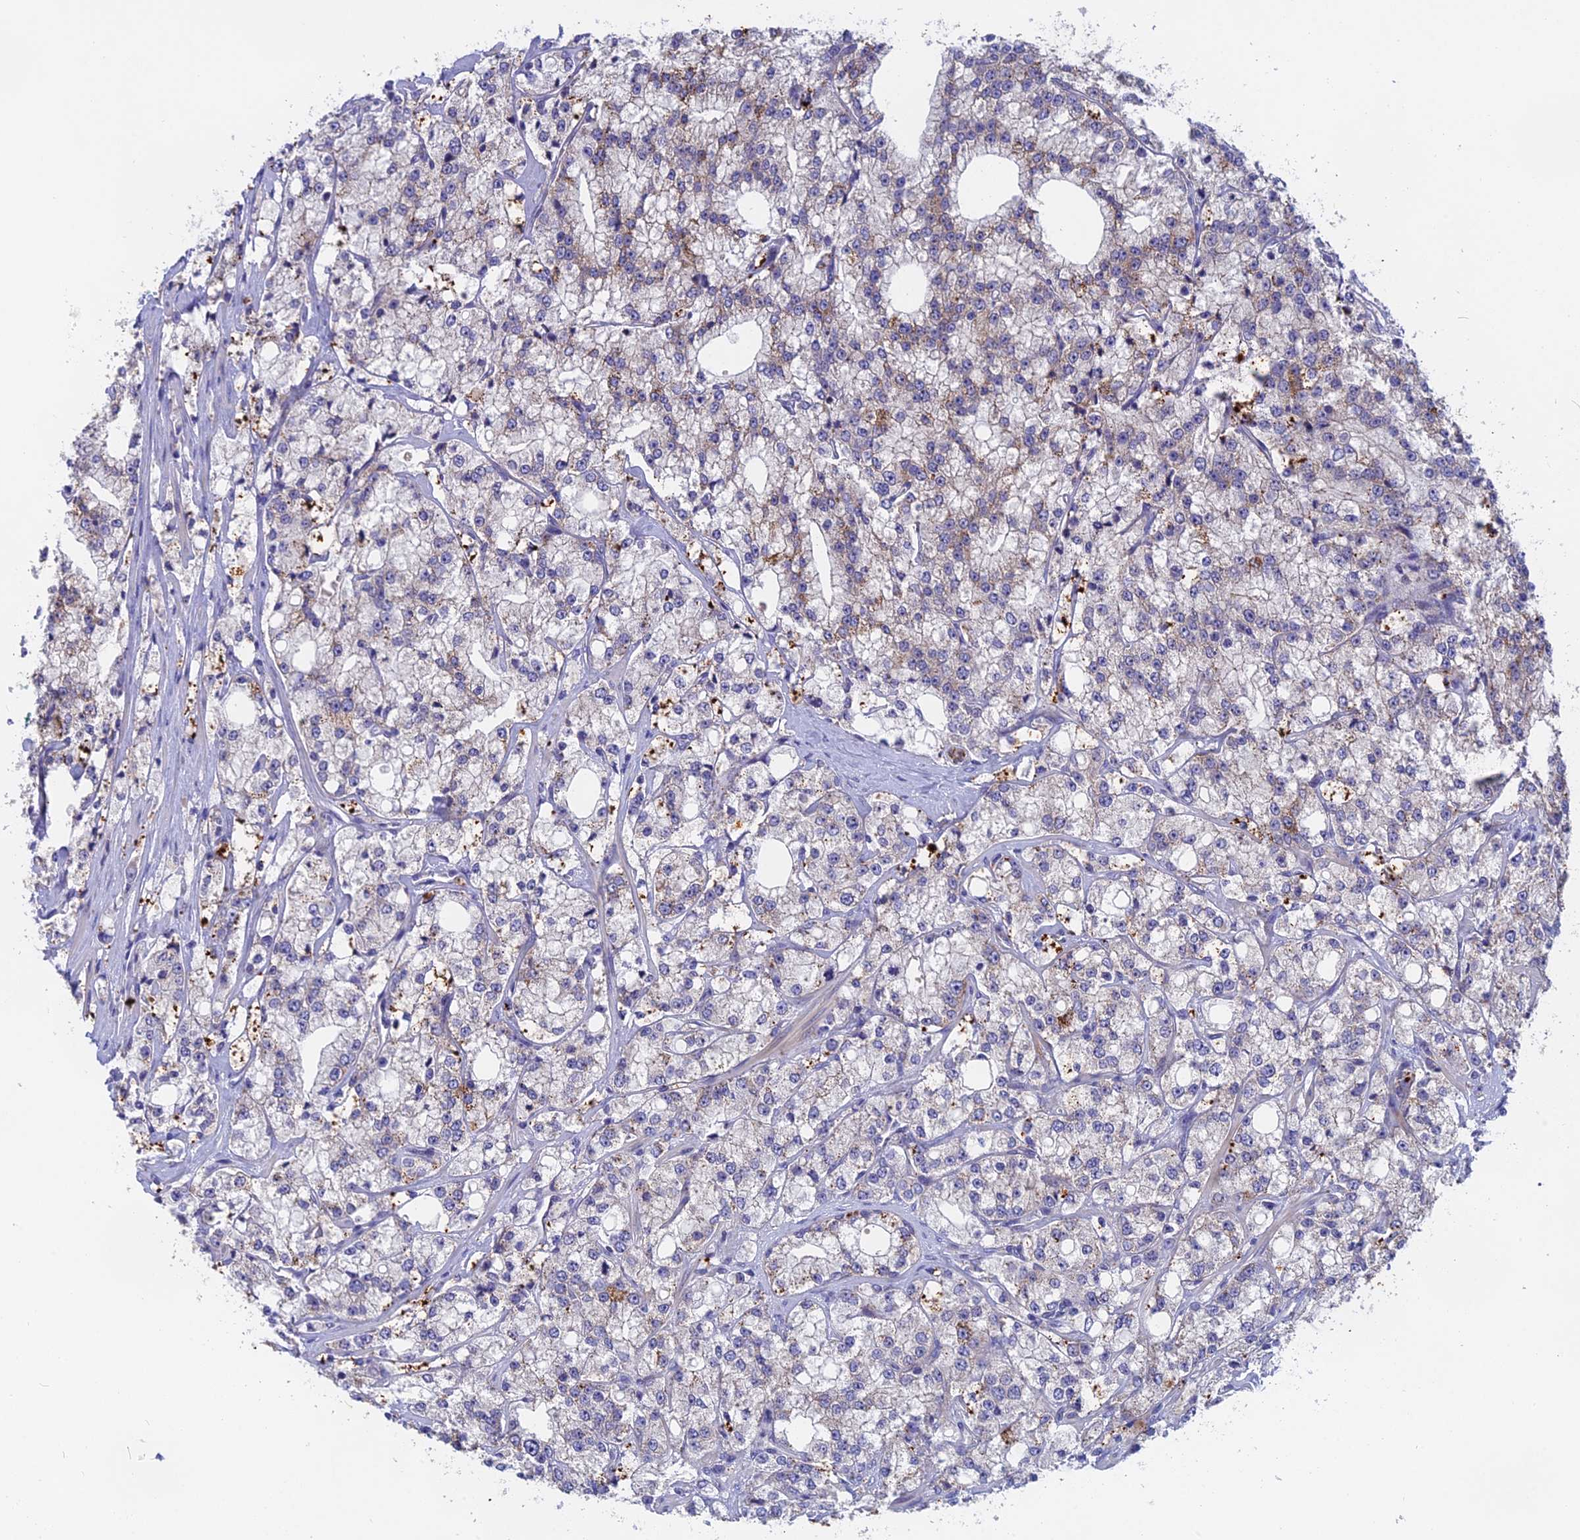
{"staining": {"intensity": "negative", "quantity": "none", "location": "none"}, "tissue": "prostate cancer", "cell_type": "Tumor cells", "image_type": "cancer", "snomed": [{"axis": "morphology", "description": "Adenocarcinoma, High grade"}, {"axis": "topography", "description": "Prostate"}], "caption": "Immunohistochemistry (IHC) of prostate cancer exhibits no positivity in tumor cells.", "gene": "TENT4B", "patient": {"sex": "male", "age": 64}}